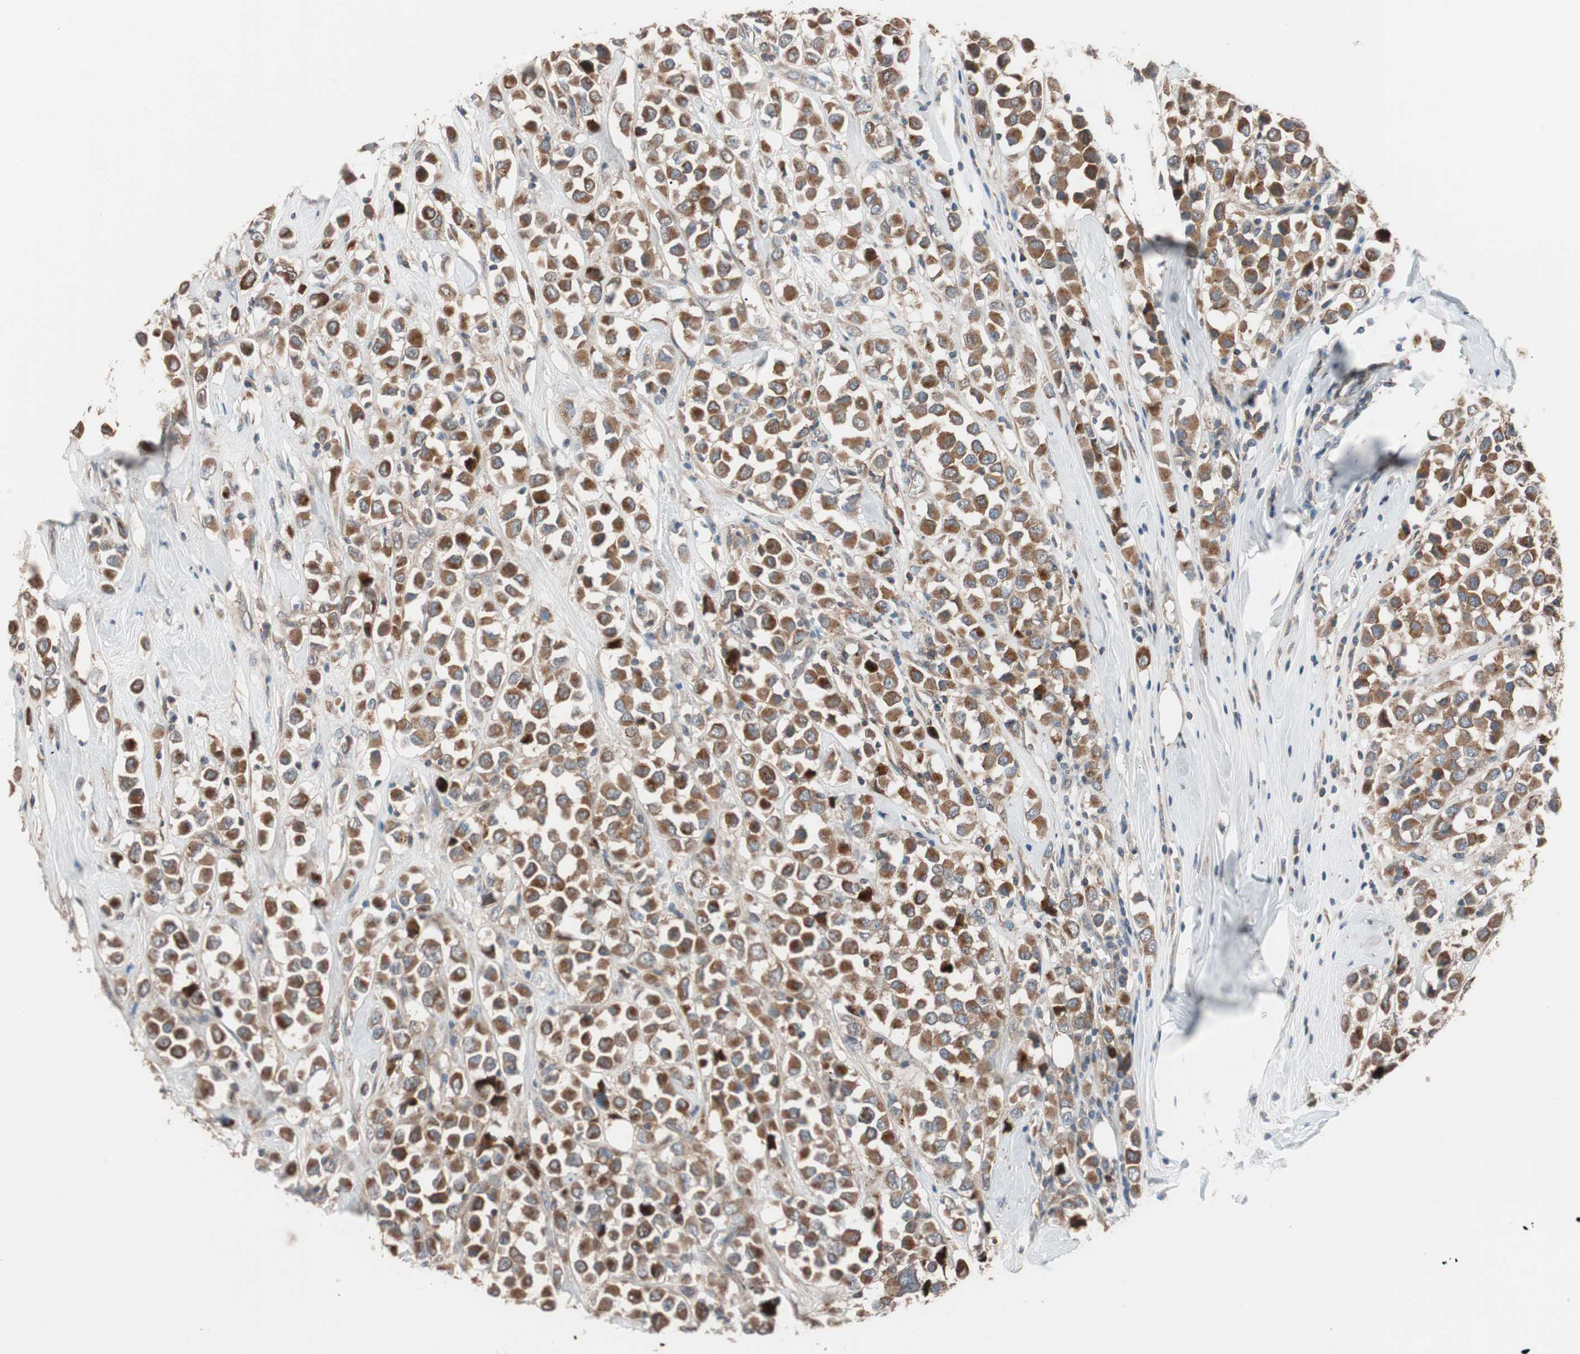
{"staining": {"intensity": "strong", "quantity": ">75%", "location": "cytoplasmic/membranous"}, "tissue": "breast cancer", "cell_type": "Tumor cells", "image_type": "cancer", "snomed": [{"axis": "morphology", "description": "Duct carcinoma"}, {"axis": "topography", "description": "Breast"}], "caption": "Breast cancer (invasive ductal carcinoma) was stained to show a protein in brown. There is high levels of strong cytoplasmic/membranous positivity in about >75% of tumor cells.", "gene": "SDC4", "patient": {"sex": "female", "age": 61}}